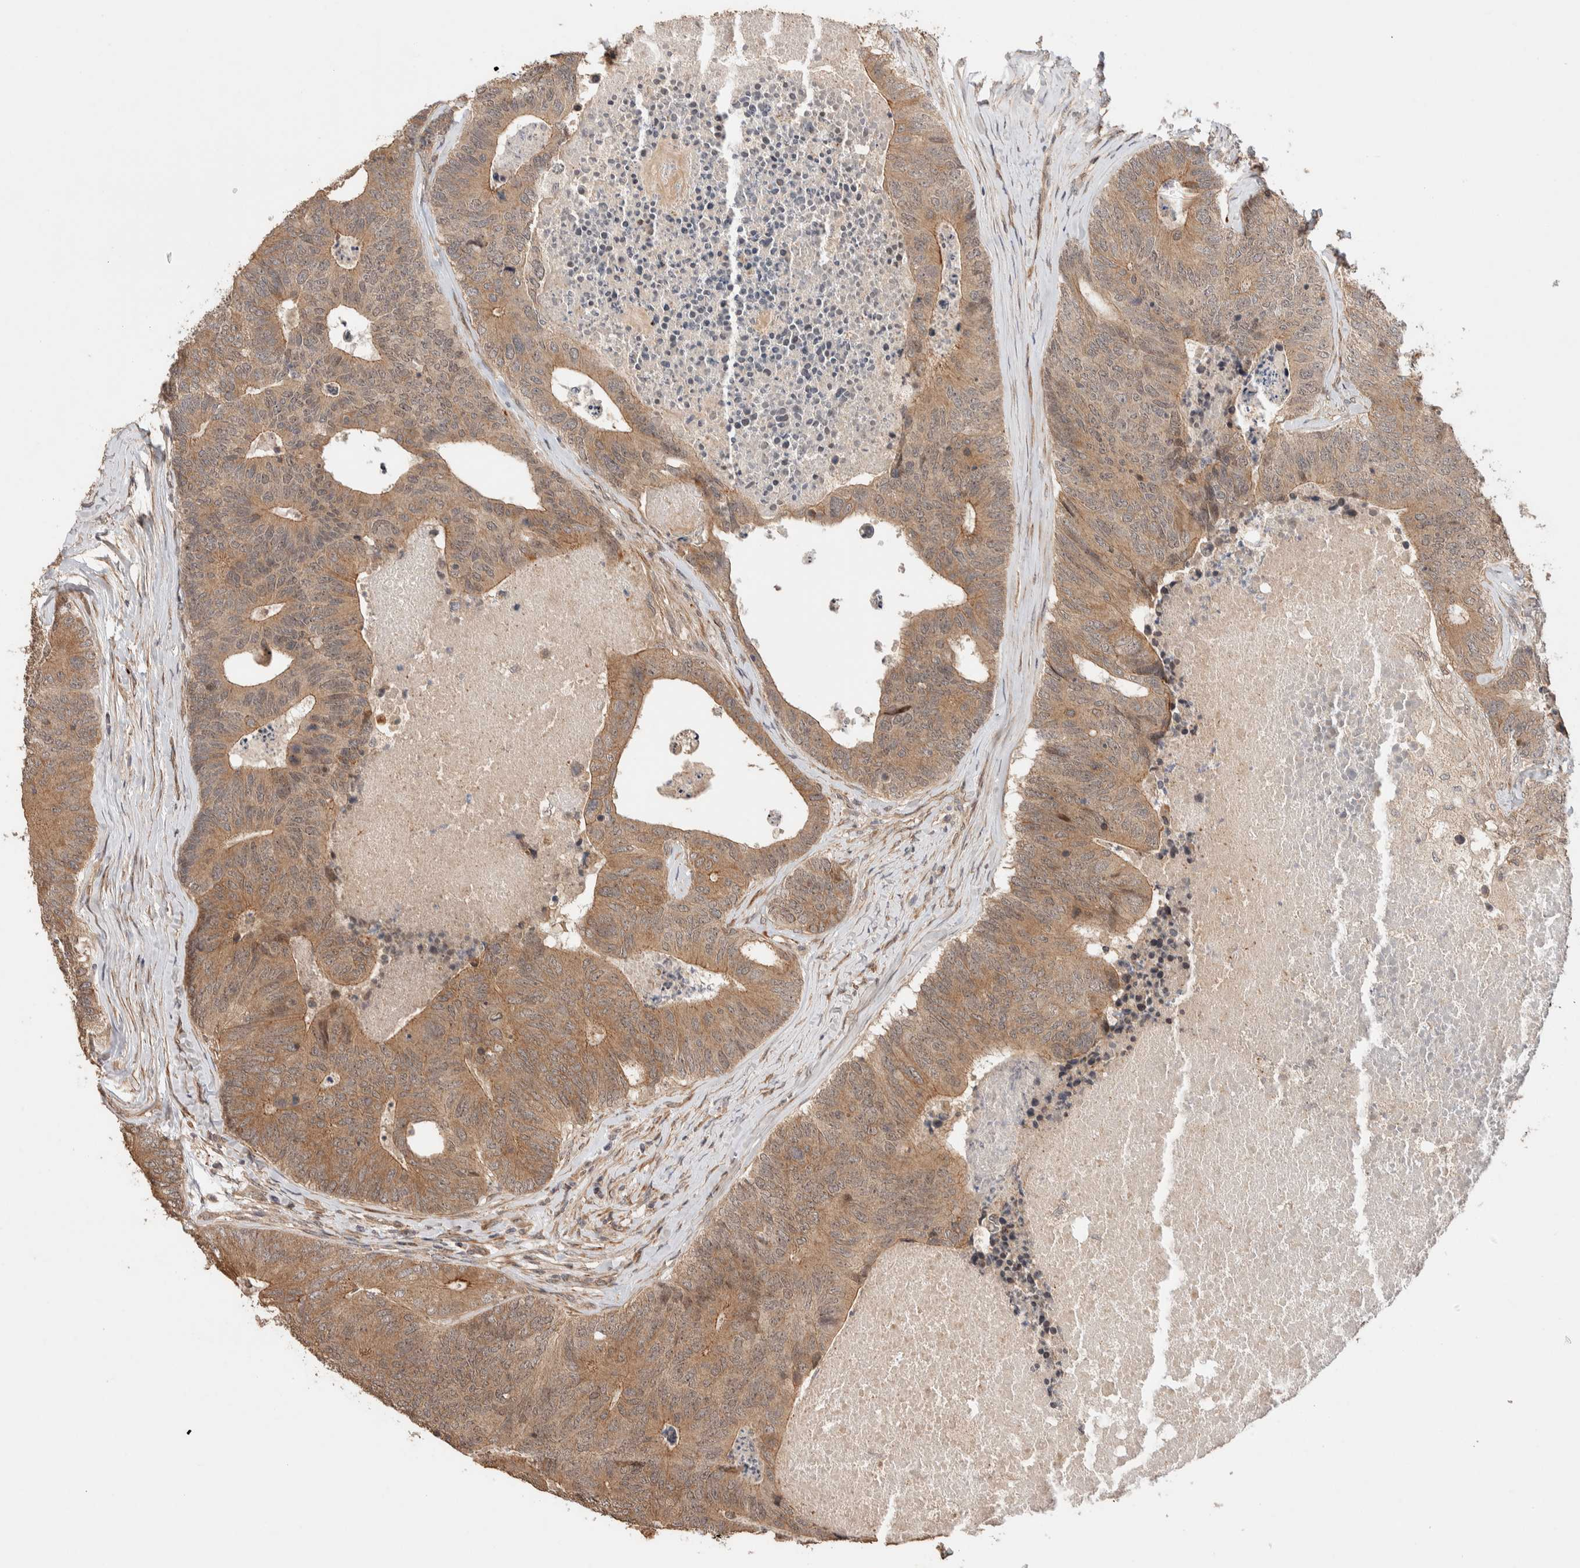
{"staining": {"intensity": "moderate", "quantity": ">75%", "location": "cytoplasmic/membranous"}, "tissue": "colorectal cancer", "cell_type": "Tumor cells", "image_type": "cancer", "snomed": [{"axis": "morphology", "description": "Adenocarcinoma, NOS"}, {"axis": "topography", "description": "Colon"}], "caption": "Colorectal cancer stained with IHC shows moderate cytoplasmic/membranous positivity in approximately >75% of tumor cells.", "gene": "PRDM15", "patient": {"sex": "female", "age": 67}}